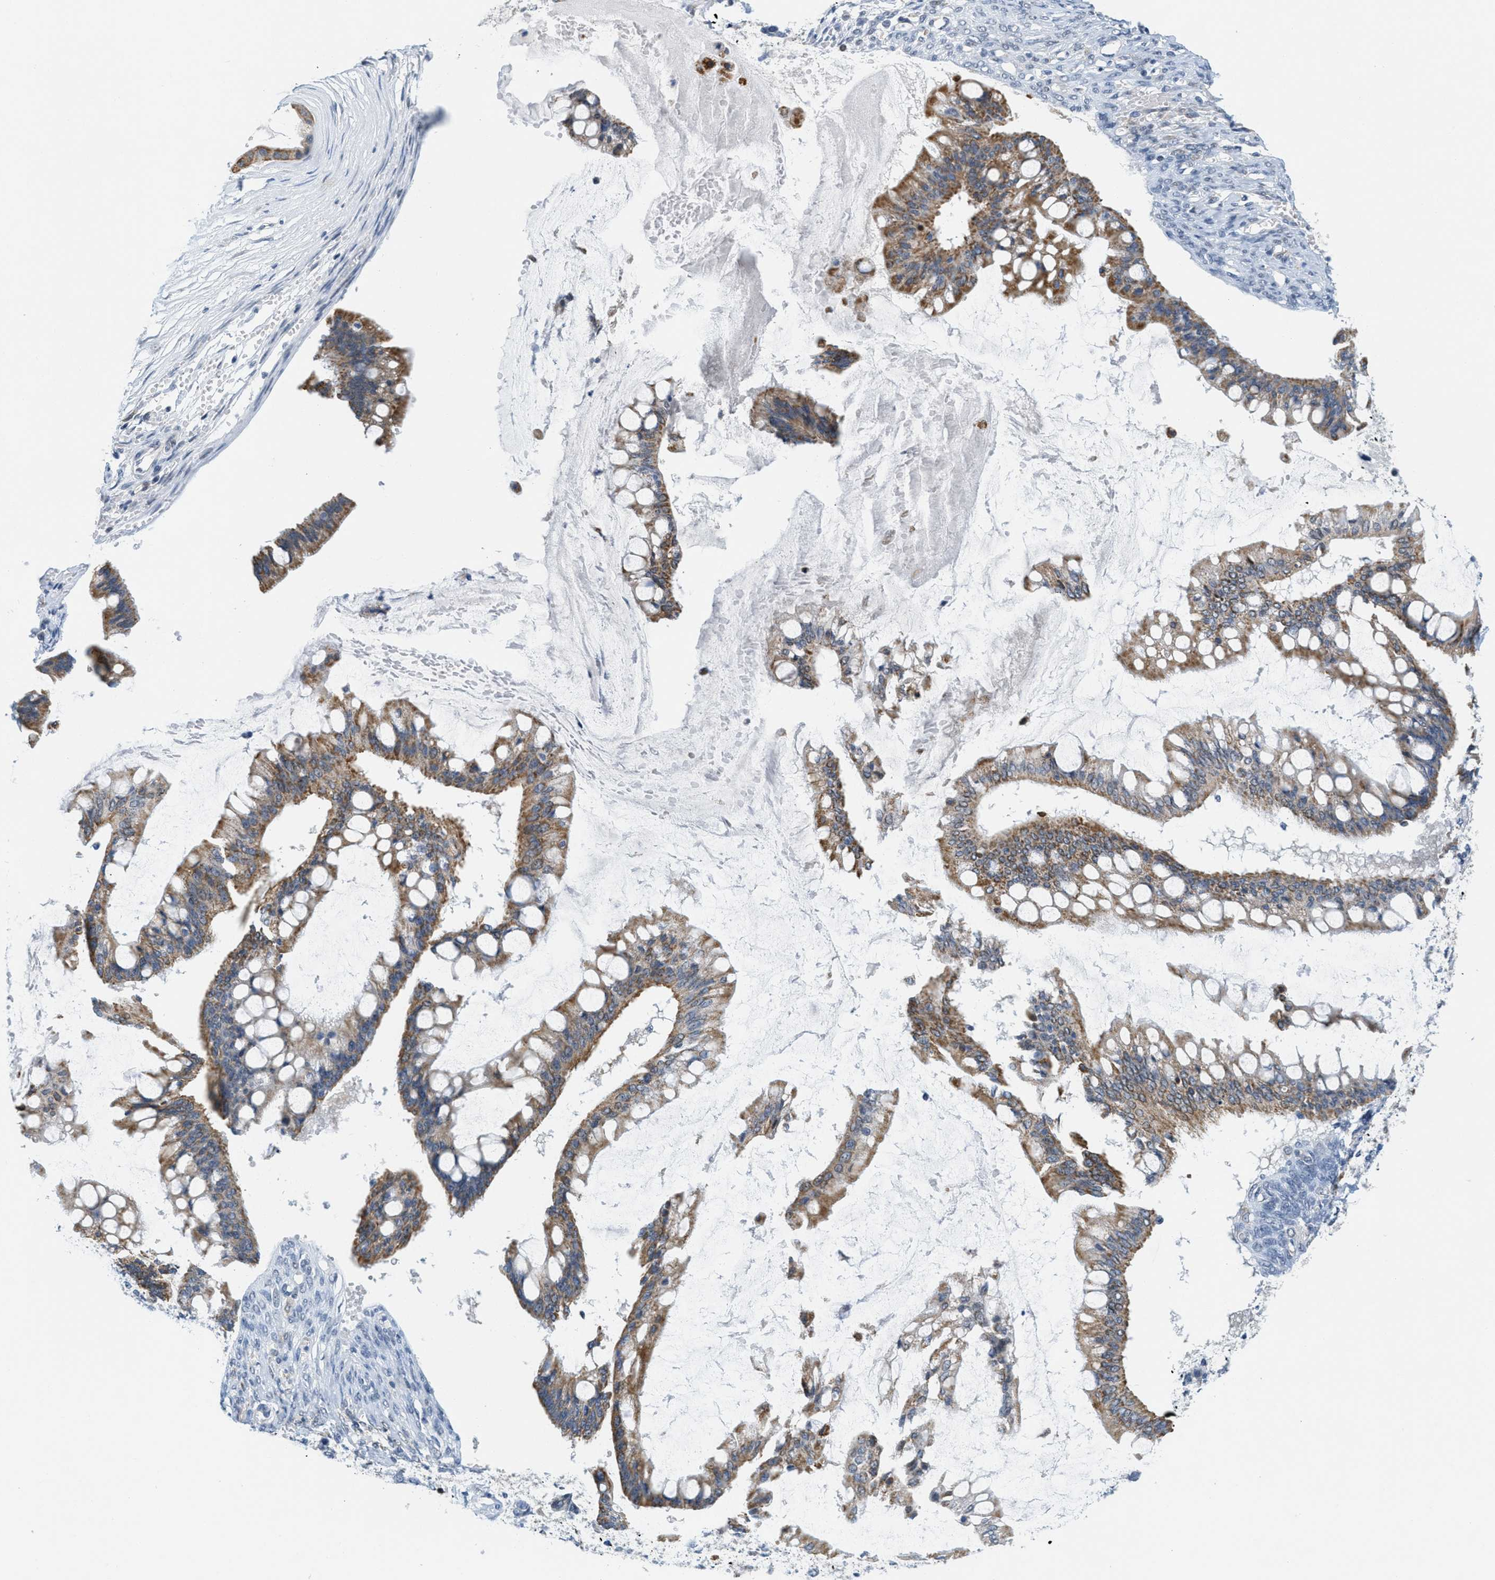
{"staining": {"intensity": "moderate", "quantity": ">75%", "location": "cytoplasmic/membranous"}, "tissue": "ovarian cancer", "cell_type": "Tumor cells", "image_type": "cancer", "snomed": [{"axis": "morphology", "description": "Cystadenocarcinoma, mucinous, NOS"}, {"axis": "topography", "description": "Ovary"}], "caption": "Approximately >75% of tumor cells in mucinous cystadenocarcinoma (ovarian) display moderate cytoplasmic/membranous protein staining as visualized by brown immunohistochemical staining.", "gene": "HS3ST2", "patient": {"sex": "female", "age": 73}}